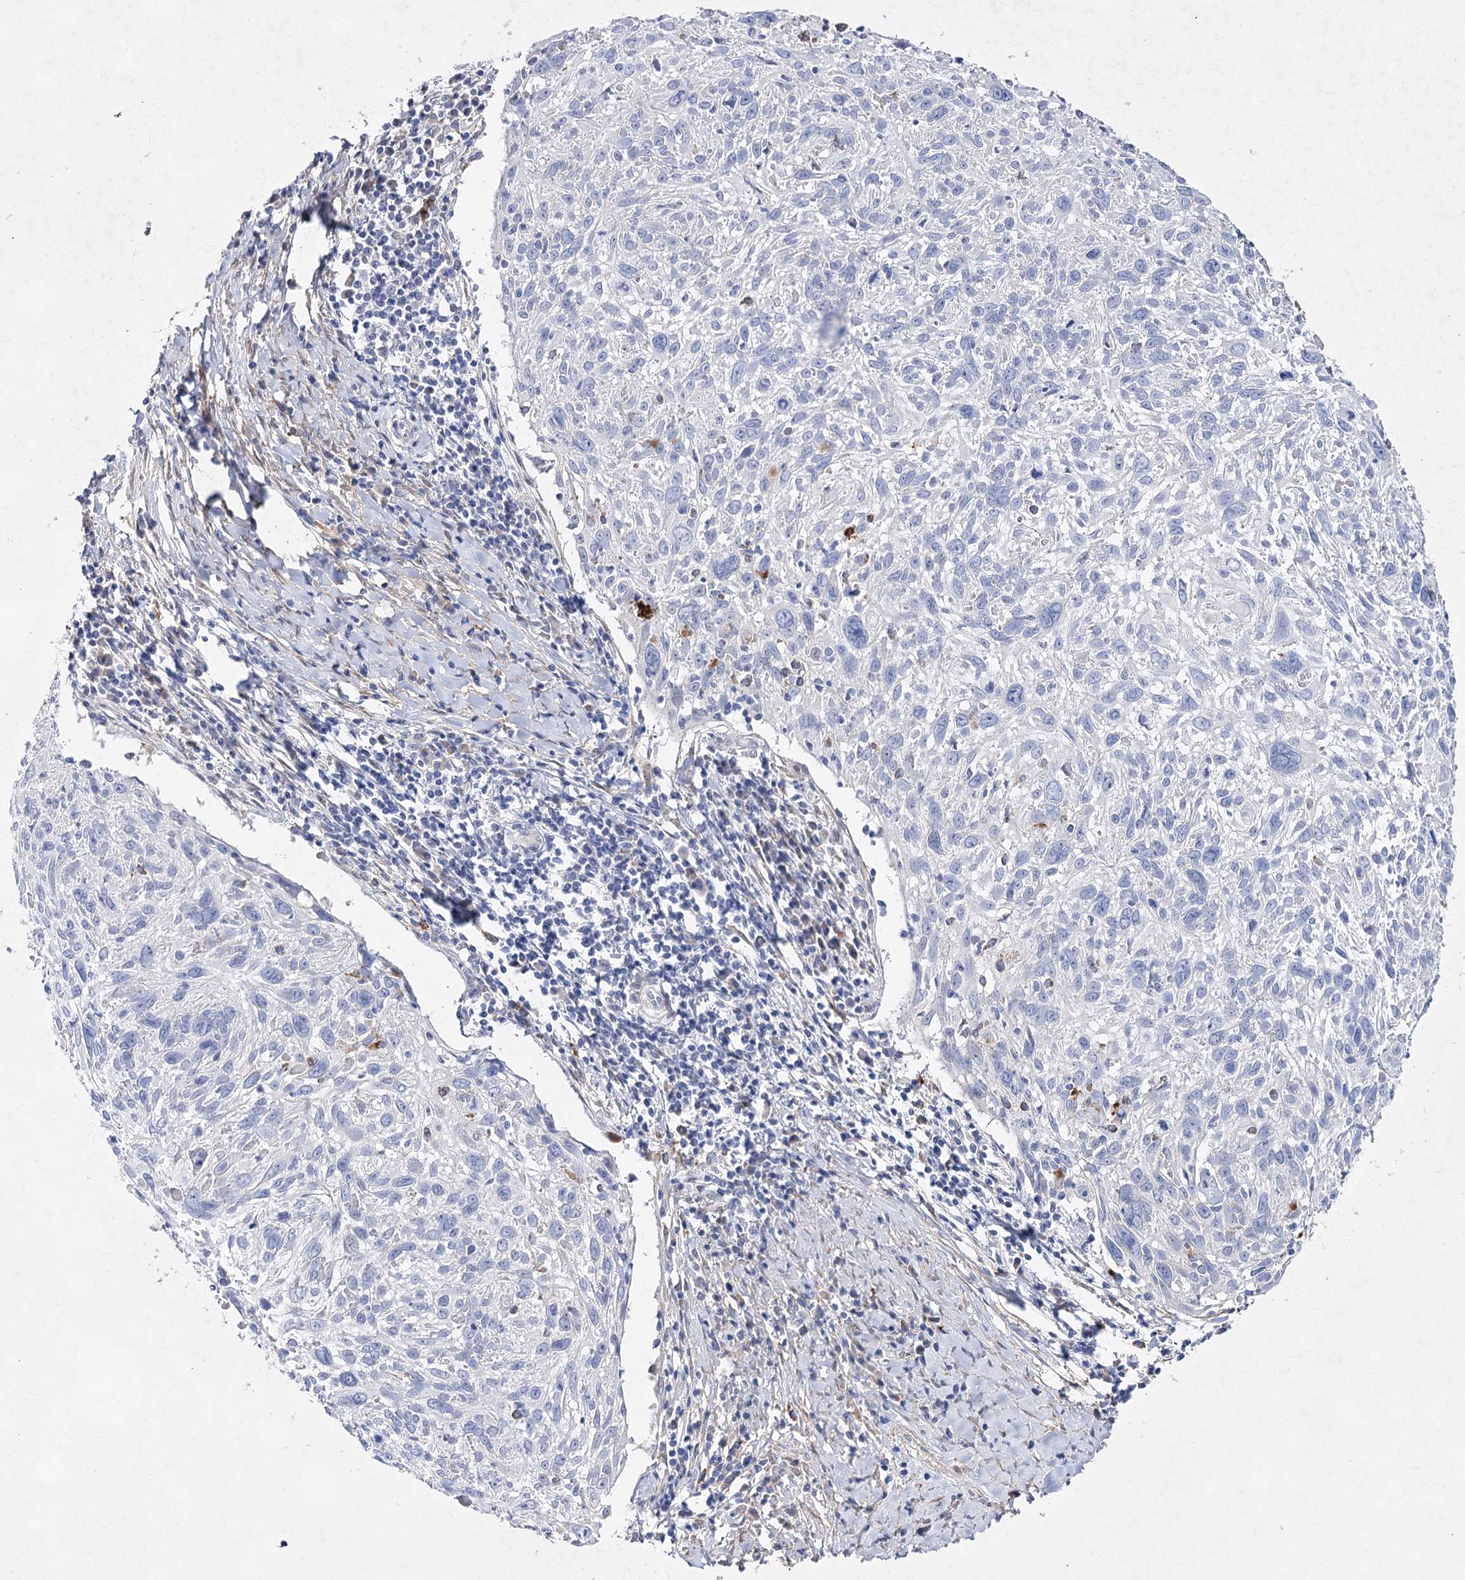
{"staining": {"intensity": "negative", "quantity": "none", "location": "none"}, "tissue": "cervical cancer", "cell_type": "Tumor cells", "image_type": "cancer", "snomed": [{"axis": "morphology", "description": "Squamous cell carcinoma, NOS"}, {"axis": "topography", "description": "Cervix"}], "caption": "The immunohistochemistry (IHC) photomicrograph has no significant expression in tumor cells of cervical squamous cell carcinoma tissue.", "gene": "UGDH", "patient": {"sex": "female", "age": 51}}